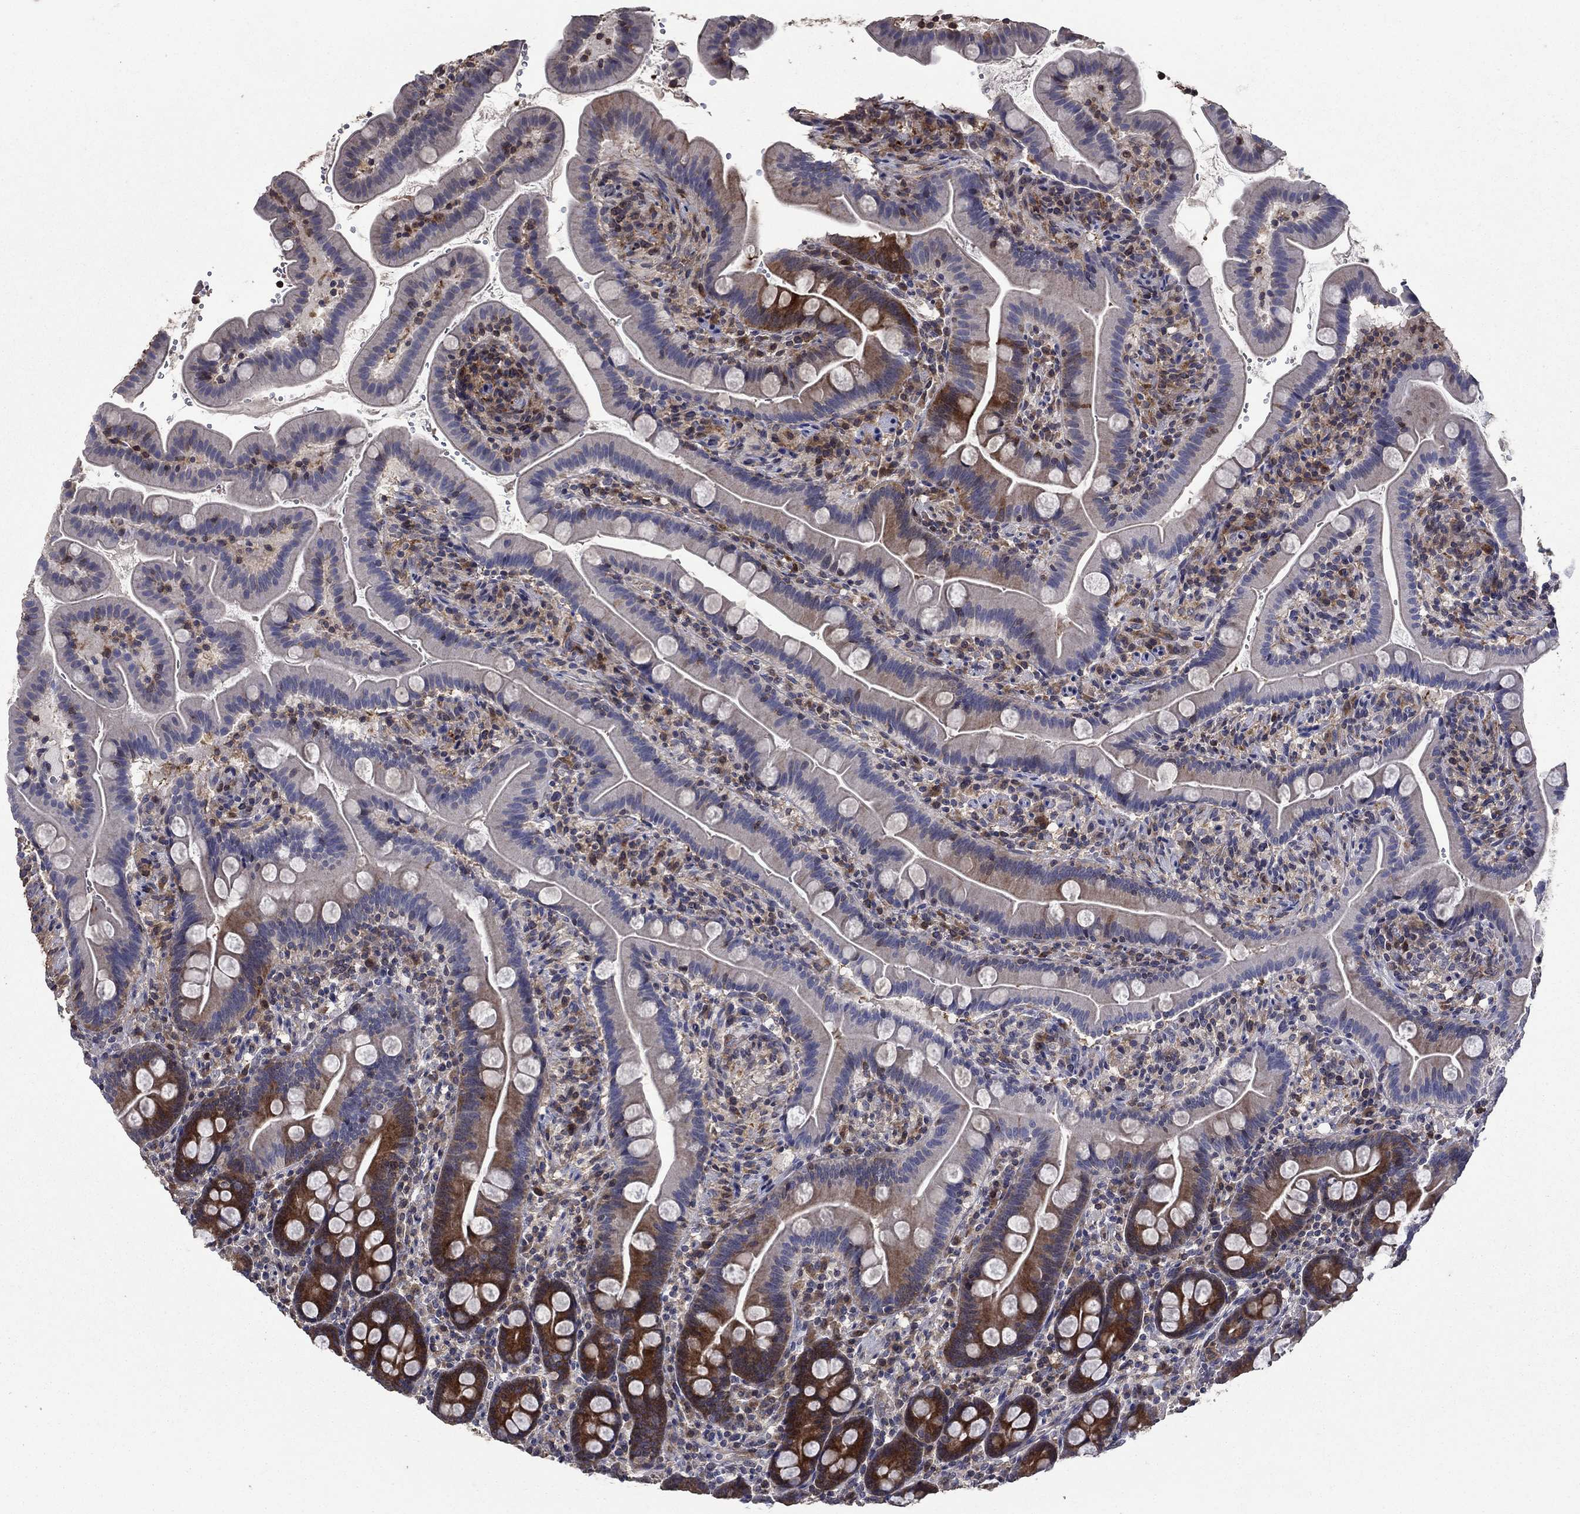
{"staining": {"intensity": "strong", "quantity": "<25%", "location": "cytoplasmic/membranous"}, "tissue": "small intestine", "cell_type": "Glandular cells", "image_type": "normal", "snomed": [{"axis": "morphology", "description": "Normal tissue, NOS"}, {"axis": "topography", "description": "Small intestine"}], "caption": "An IHC histopathology image of normal tissue is shown. Protein staining in brown labels strong cytoplasmic/membranous positivity in small intestine within glandular cells. (Stains: DAB in brown, nuclei in blue, Microscopy: brightfield microscopy at high magnification).", "gene": "DVL1", "patient": {"sex": "female", "age": 44}}